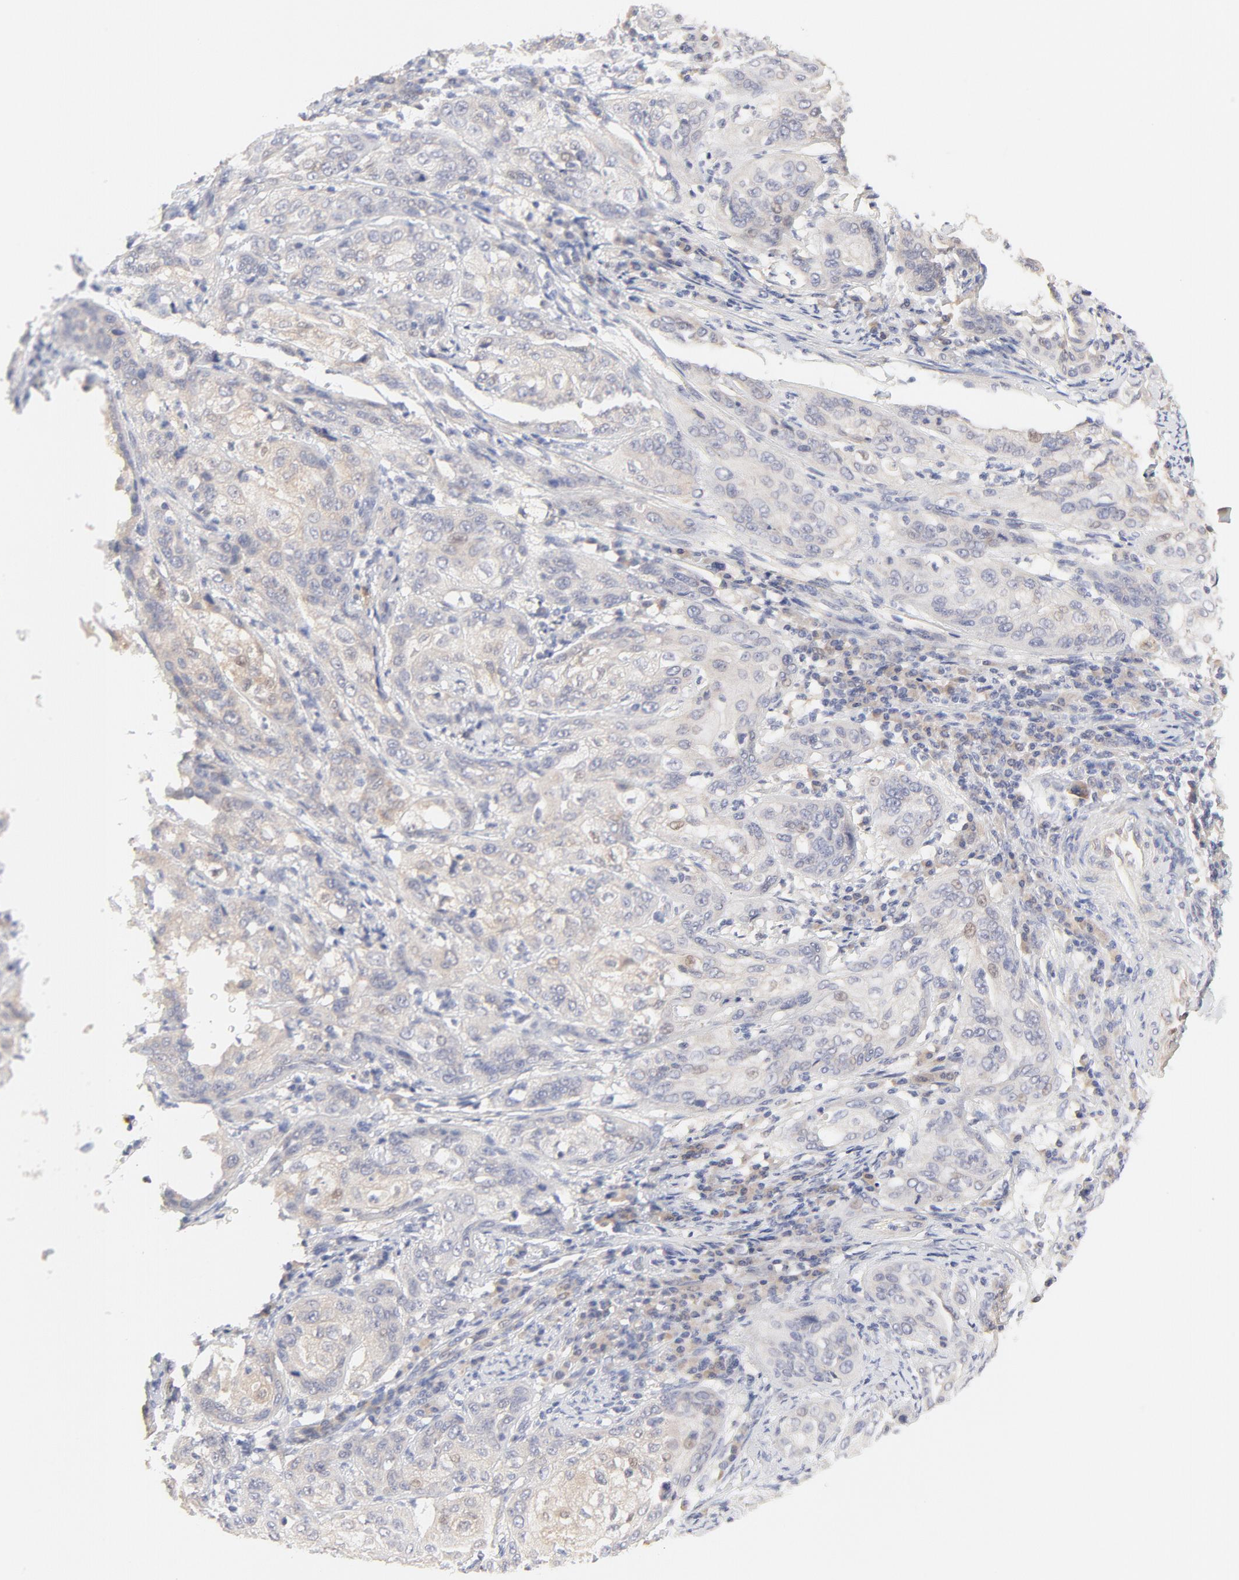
{"staining": {"intensity": "weak", "quantity": "25%-75%", "location": "cytoplasmic/membranous"}, "tissue": "cervical cancer", "cell_type": "Tumor cells", "image_type": "cancer", "snomed": [{"axis": "morphology", "description": "Squamous cell carcinoma, NOS"}, {"axis": "topography", "description": "Cervix"}], "caption": "IHC photomicrograph of squamous cell carcinoma (cervical) stained for a protein (brown), which displays low levels of weak cytoplasmic/membranous staining in about 25%-75% of tumor cells.", "gene": "NKX2-2", "patient": {"sex": "female", "age": 41}}